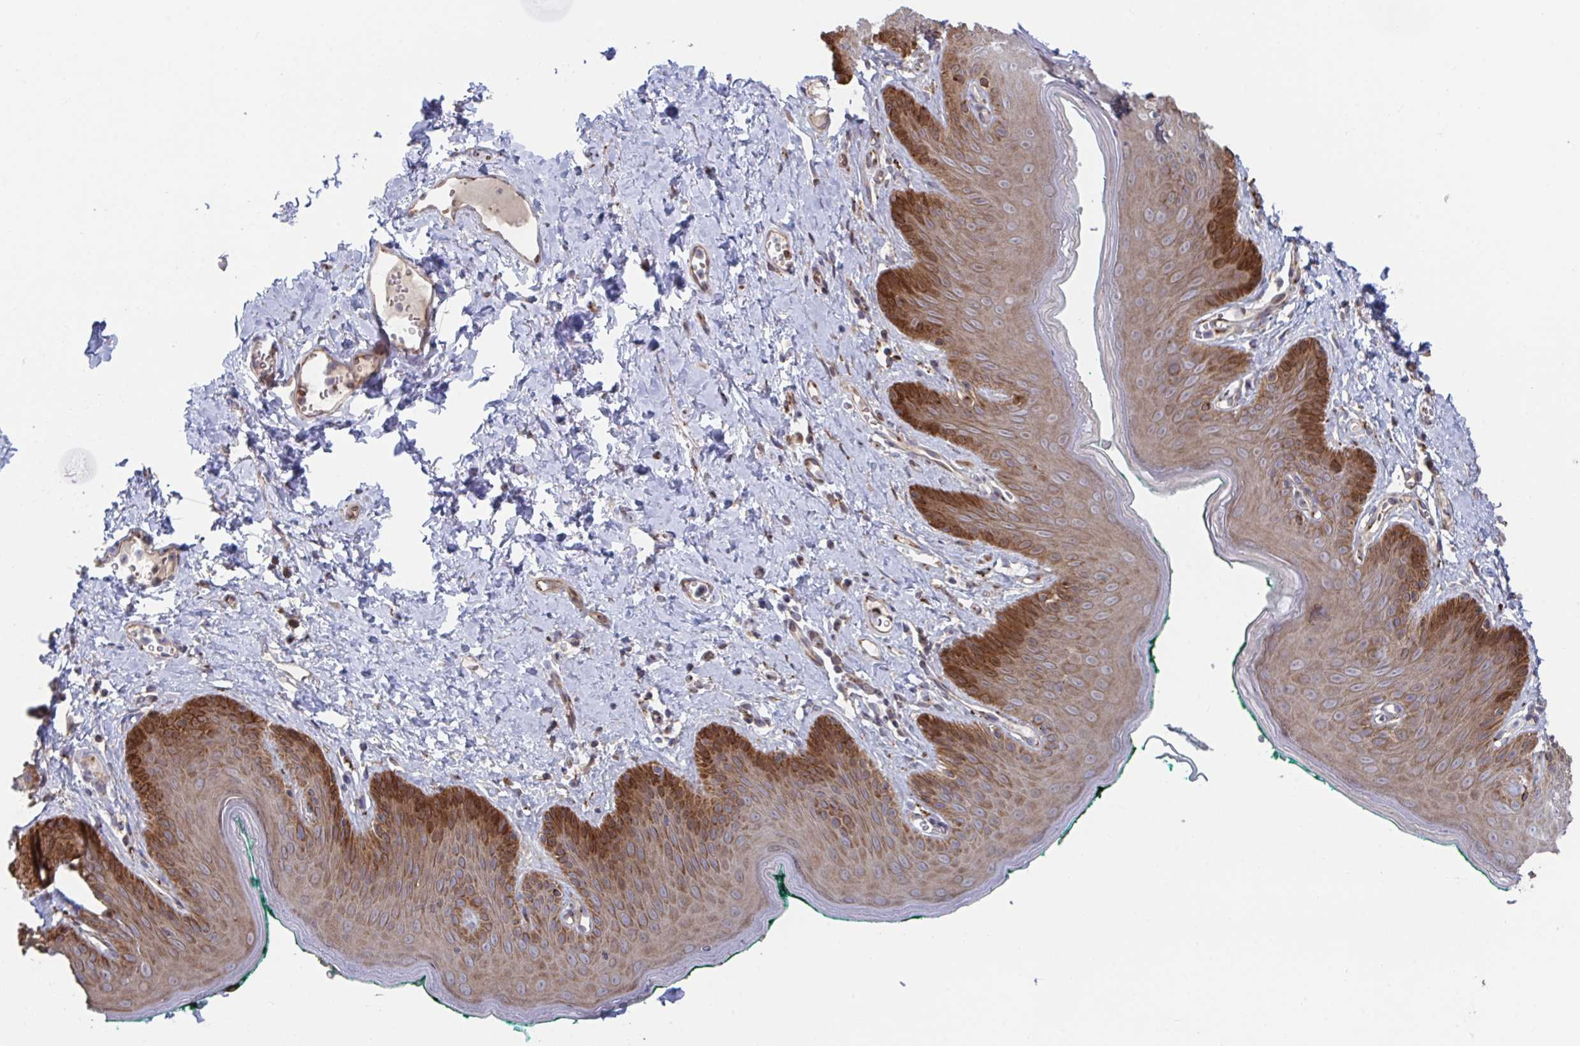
{"staining": {"intensity": "strong", "quantity": "25%-75%", "location": "cytoplasmic/membranous"}, "tissue": "skin", "cell_type": "Epidermal cells", "image_type": "normal", "snomed": [{"axis": "morphology", "description": "Normal tissue, NOS"}, {"axis": "topography", "description": "Vulva"}, {"axis": "topography", "description": "Peripheral nerve tissue"}], "caption": "Approximately 25%-75% of epidermal cells in normal human skin exhibit strong cytoplasmic/membranous protein positivity as visualized by brown immunohistochemical staining.", "gene": "FJX1", "patient": {"sex": "female", "age": 66}}